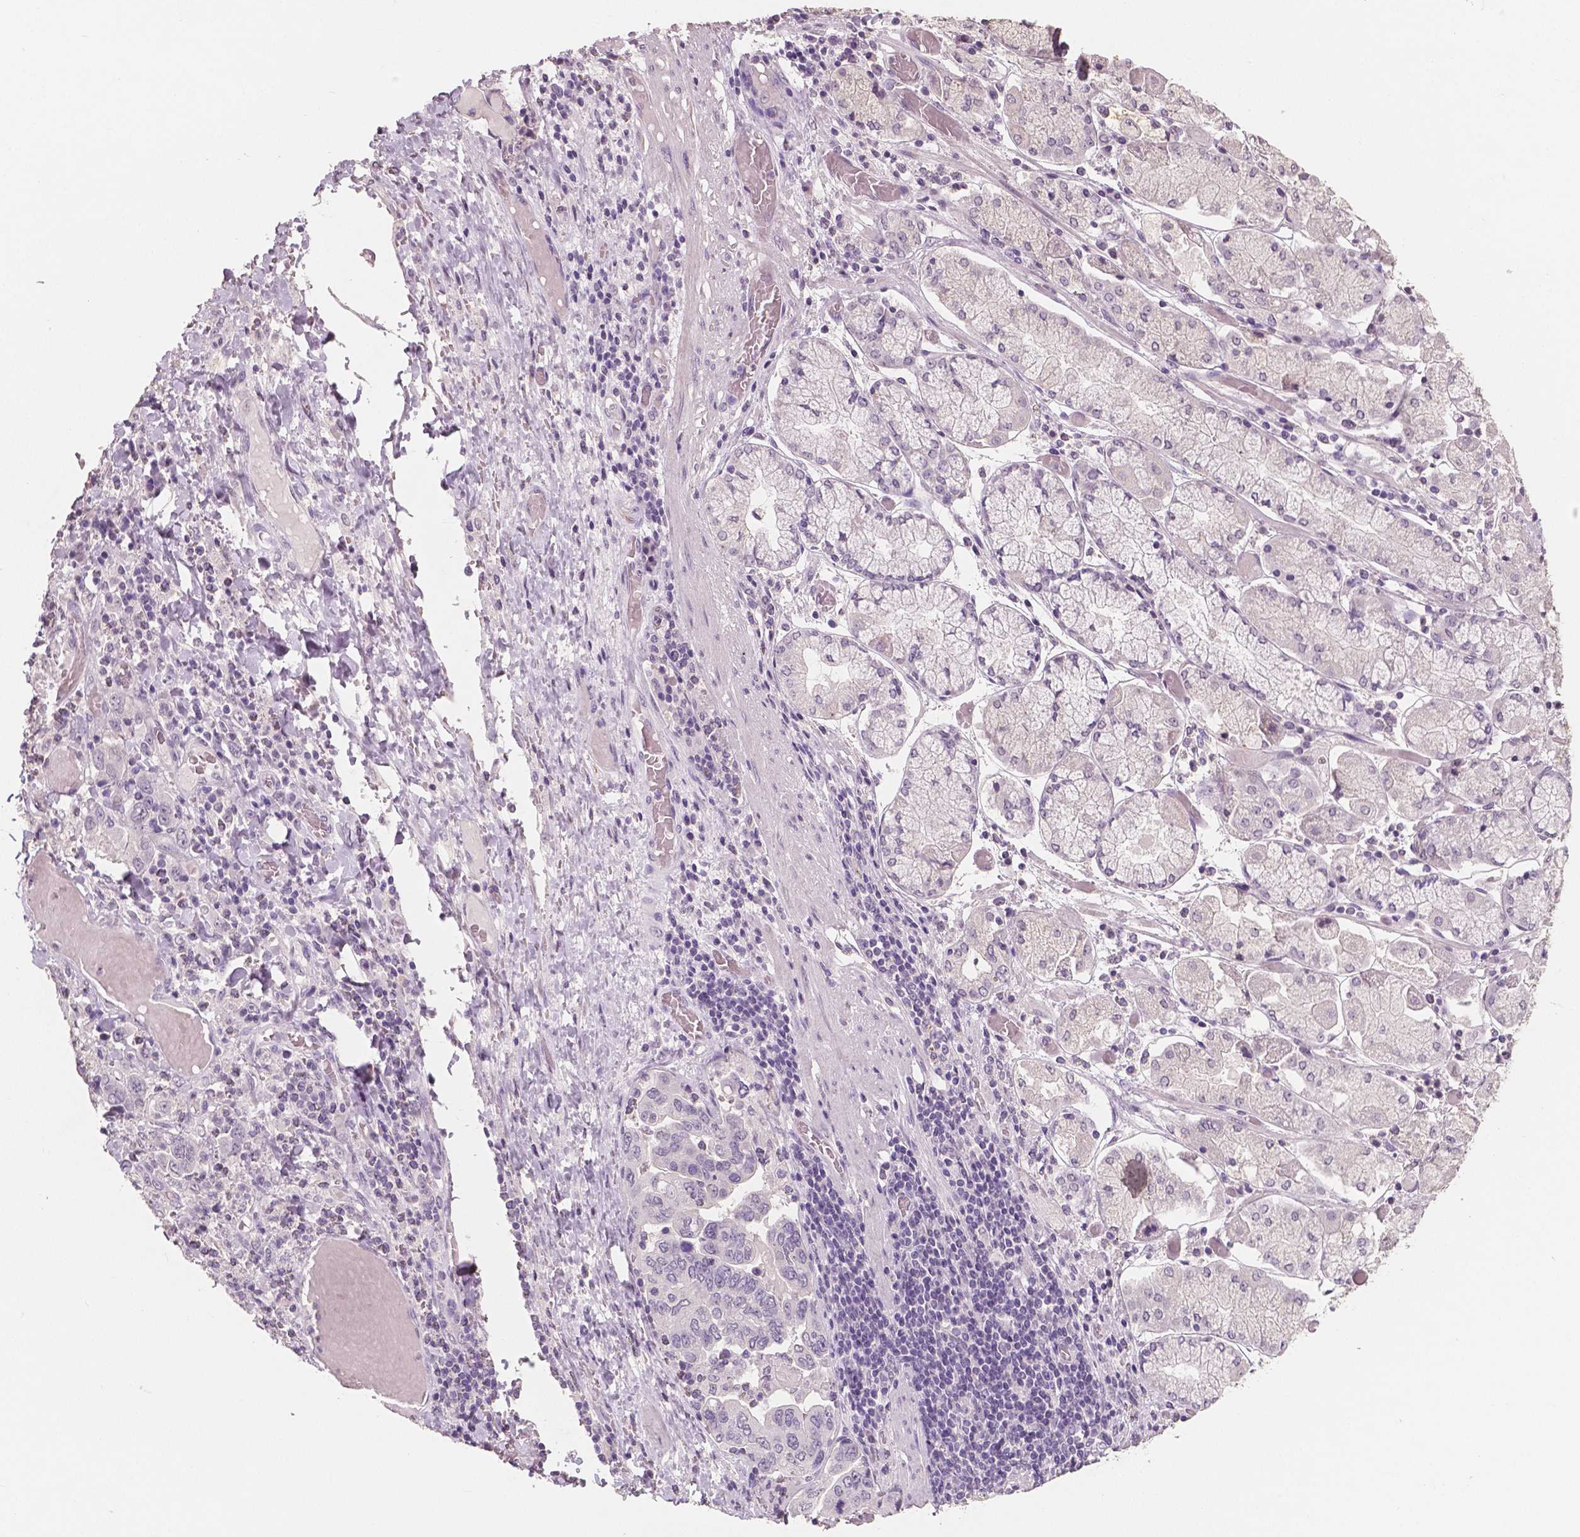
{"staining": {"intensity": "negative", "quantity": "none", "location": "none"}, "tissue": "stomach cancer", "cell_type": "Tumor cells", "image_type": "cancer", "snomed": [{"axis": "morphology", "description": "Adenocarcinoma, NOS"}, {"axis": "topography", "description": "Stomach, upper"}, {"axis": "topography", "description": "Stomach"}], "caption": "Histopathology image shows no significant protein positivity in tumor cells of stomach cancer.", "gene": "NECAB1", "patient": {"sex": "male", "age": 62}}